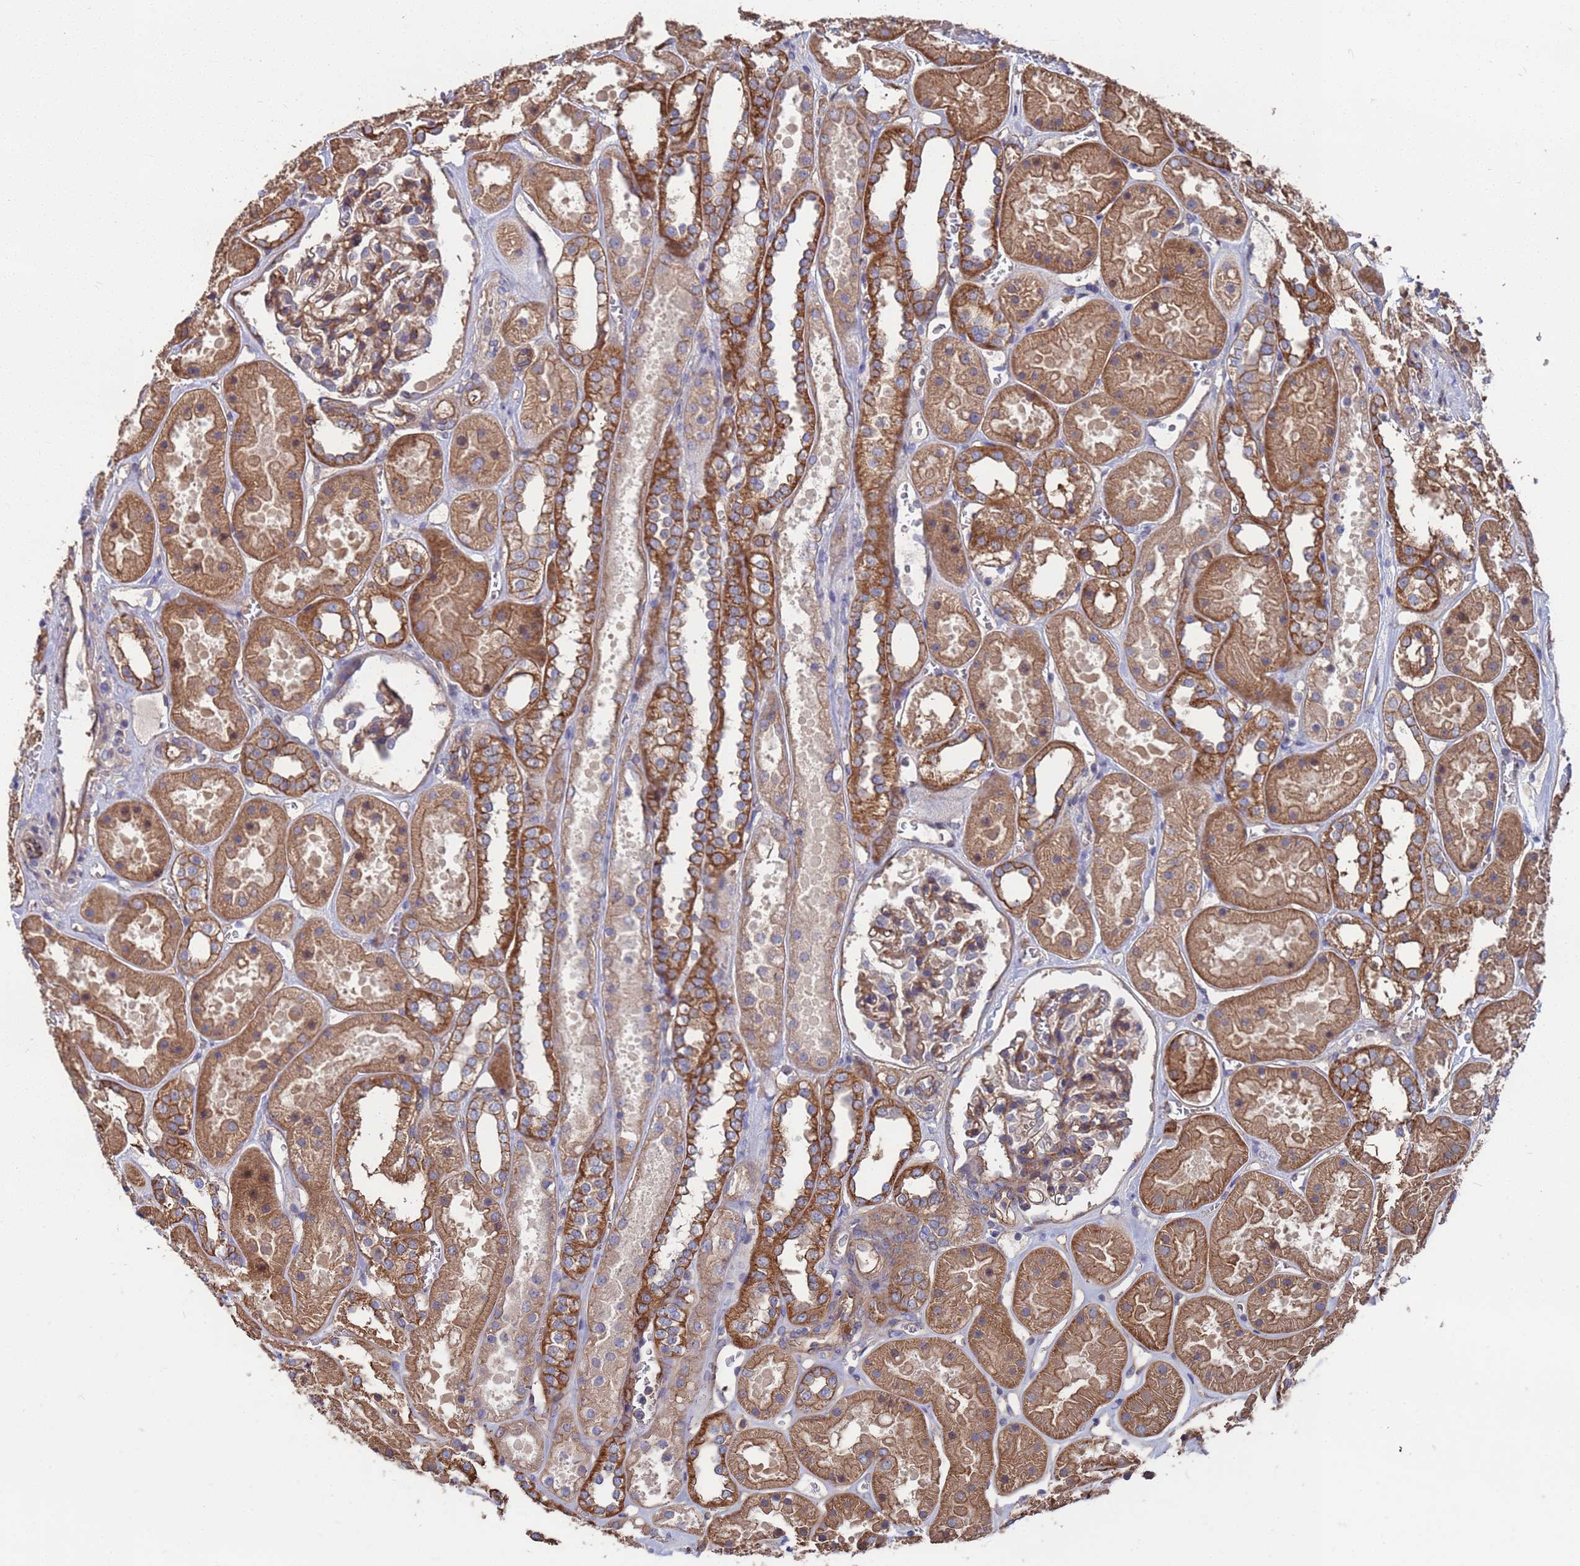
{"staining": {"intensity": "moderate", "quantity": "25%-75%", "location": "cytoplasmic/membranous"}, "tissue": "kidney", "cell_type": "Cells in glomeruli", "image_type": "normal", "snomed": [{"axis": "morphology", "description": "Normal tissue, NOS"}, {"axis": "topography", "description": "Kidney"}], "caption": "Immunohistochemistry micrograph of benign kidney stained for a protein (brown), which shows medium levels of moderate cytoplasmic/membranous staining in about 25%-75% of cells in glomeruli.", "gene": "NDUFAF6", "patient": {"sex": "female", "age": 41}}